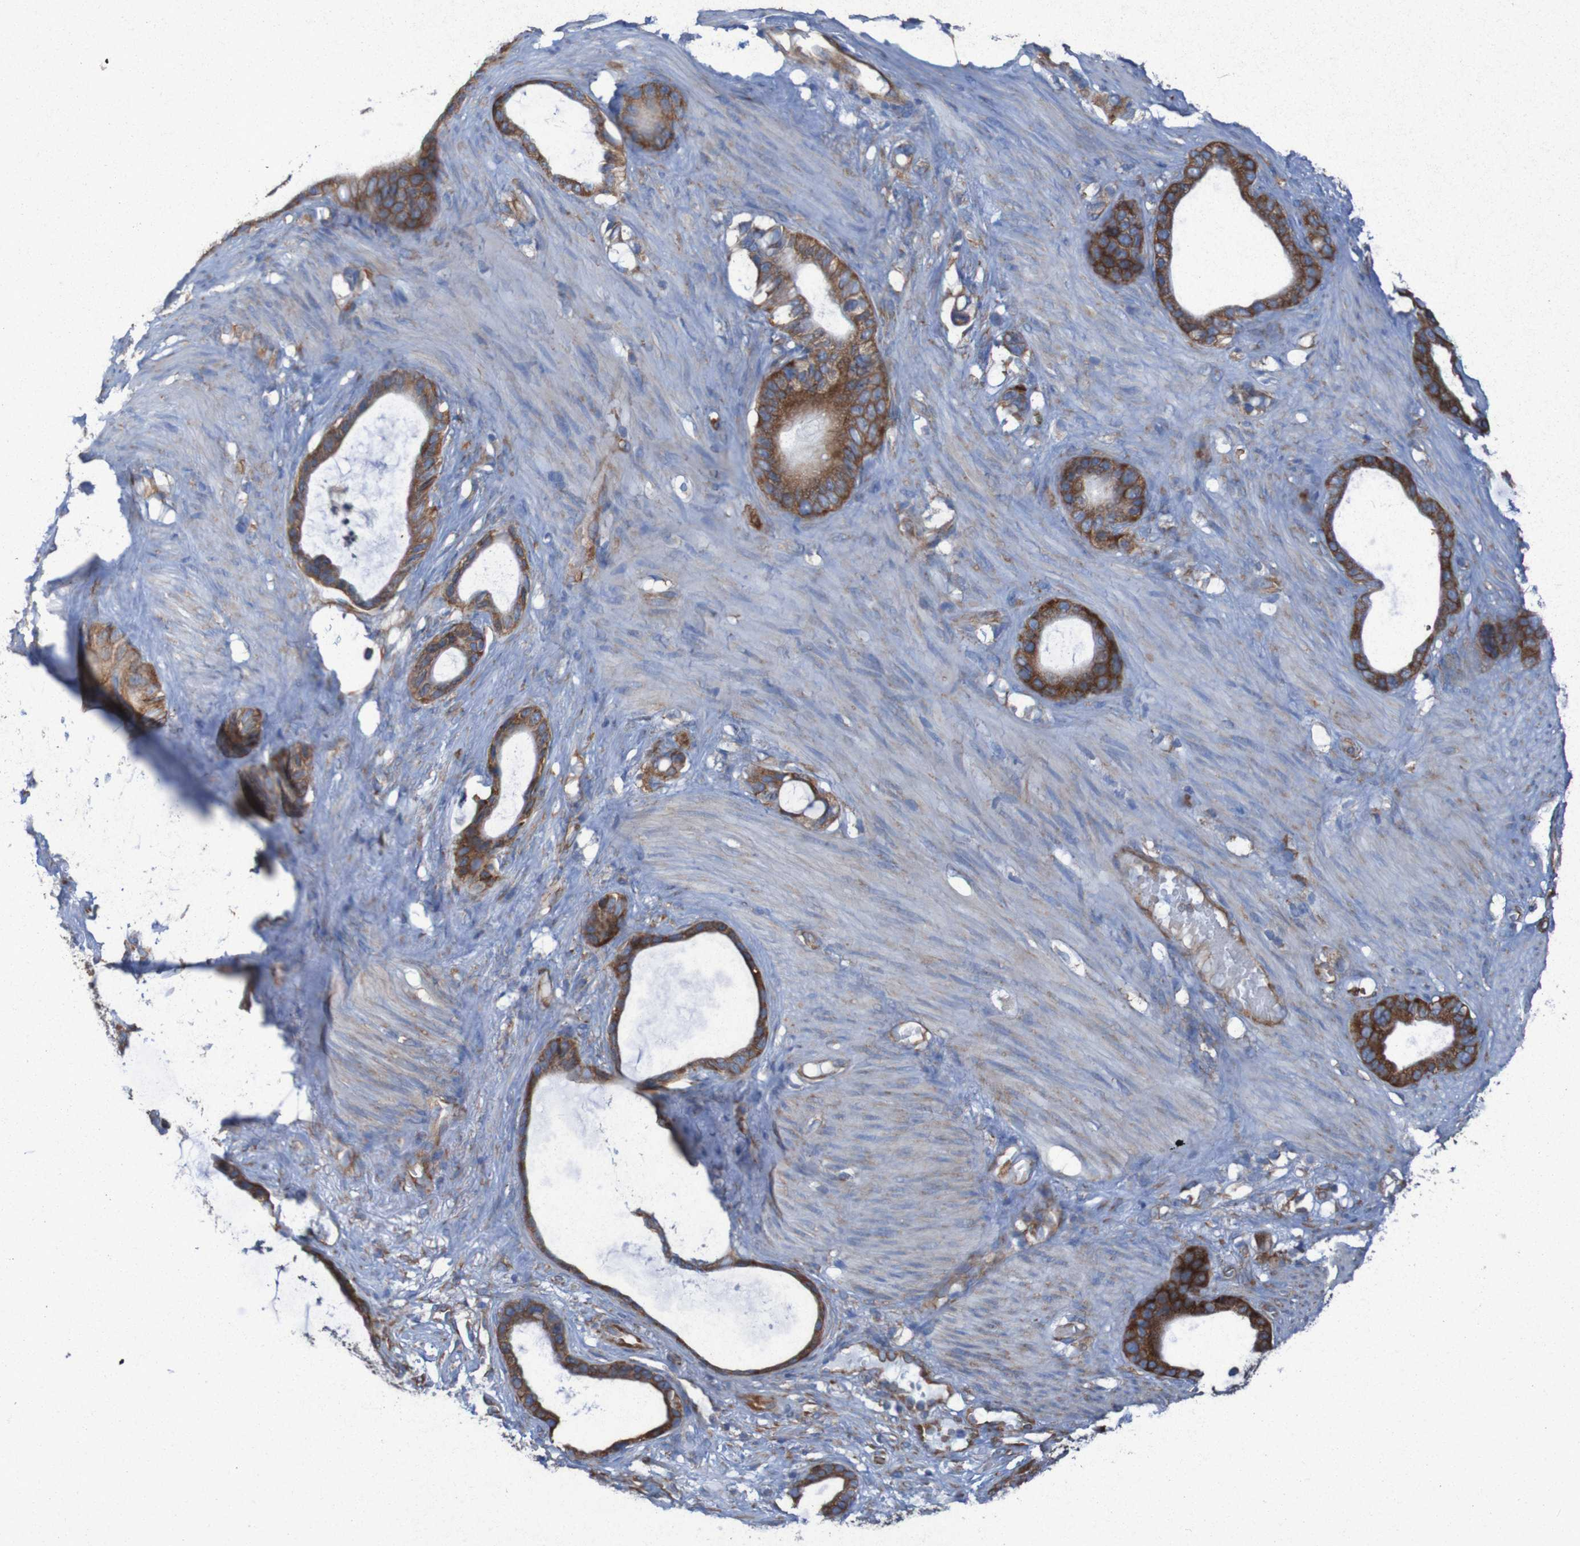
{"staining": {"intensity": "strong", "quantity": ">75%", "location": "cytoplasmic/membranous"}, "tissue": "stomach cancer", "cell_type": "Tumor cells", "image_type": "cancer", "snomed": [{"axis": "morphology", "description": "Adenocarcinoma, NOS"}, {"axis": "topography", "description": "Stomach"}], "caption": "This image reveals IHC staining of adenocarcinoma (stomach), with high strong cytoplasmic/membranous staining in approximately >75% of tumor cells.", "gene": "RPL10", "patient": {"sex": "female", "age": 75}}